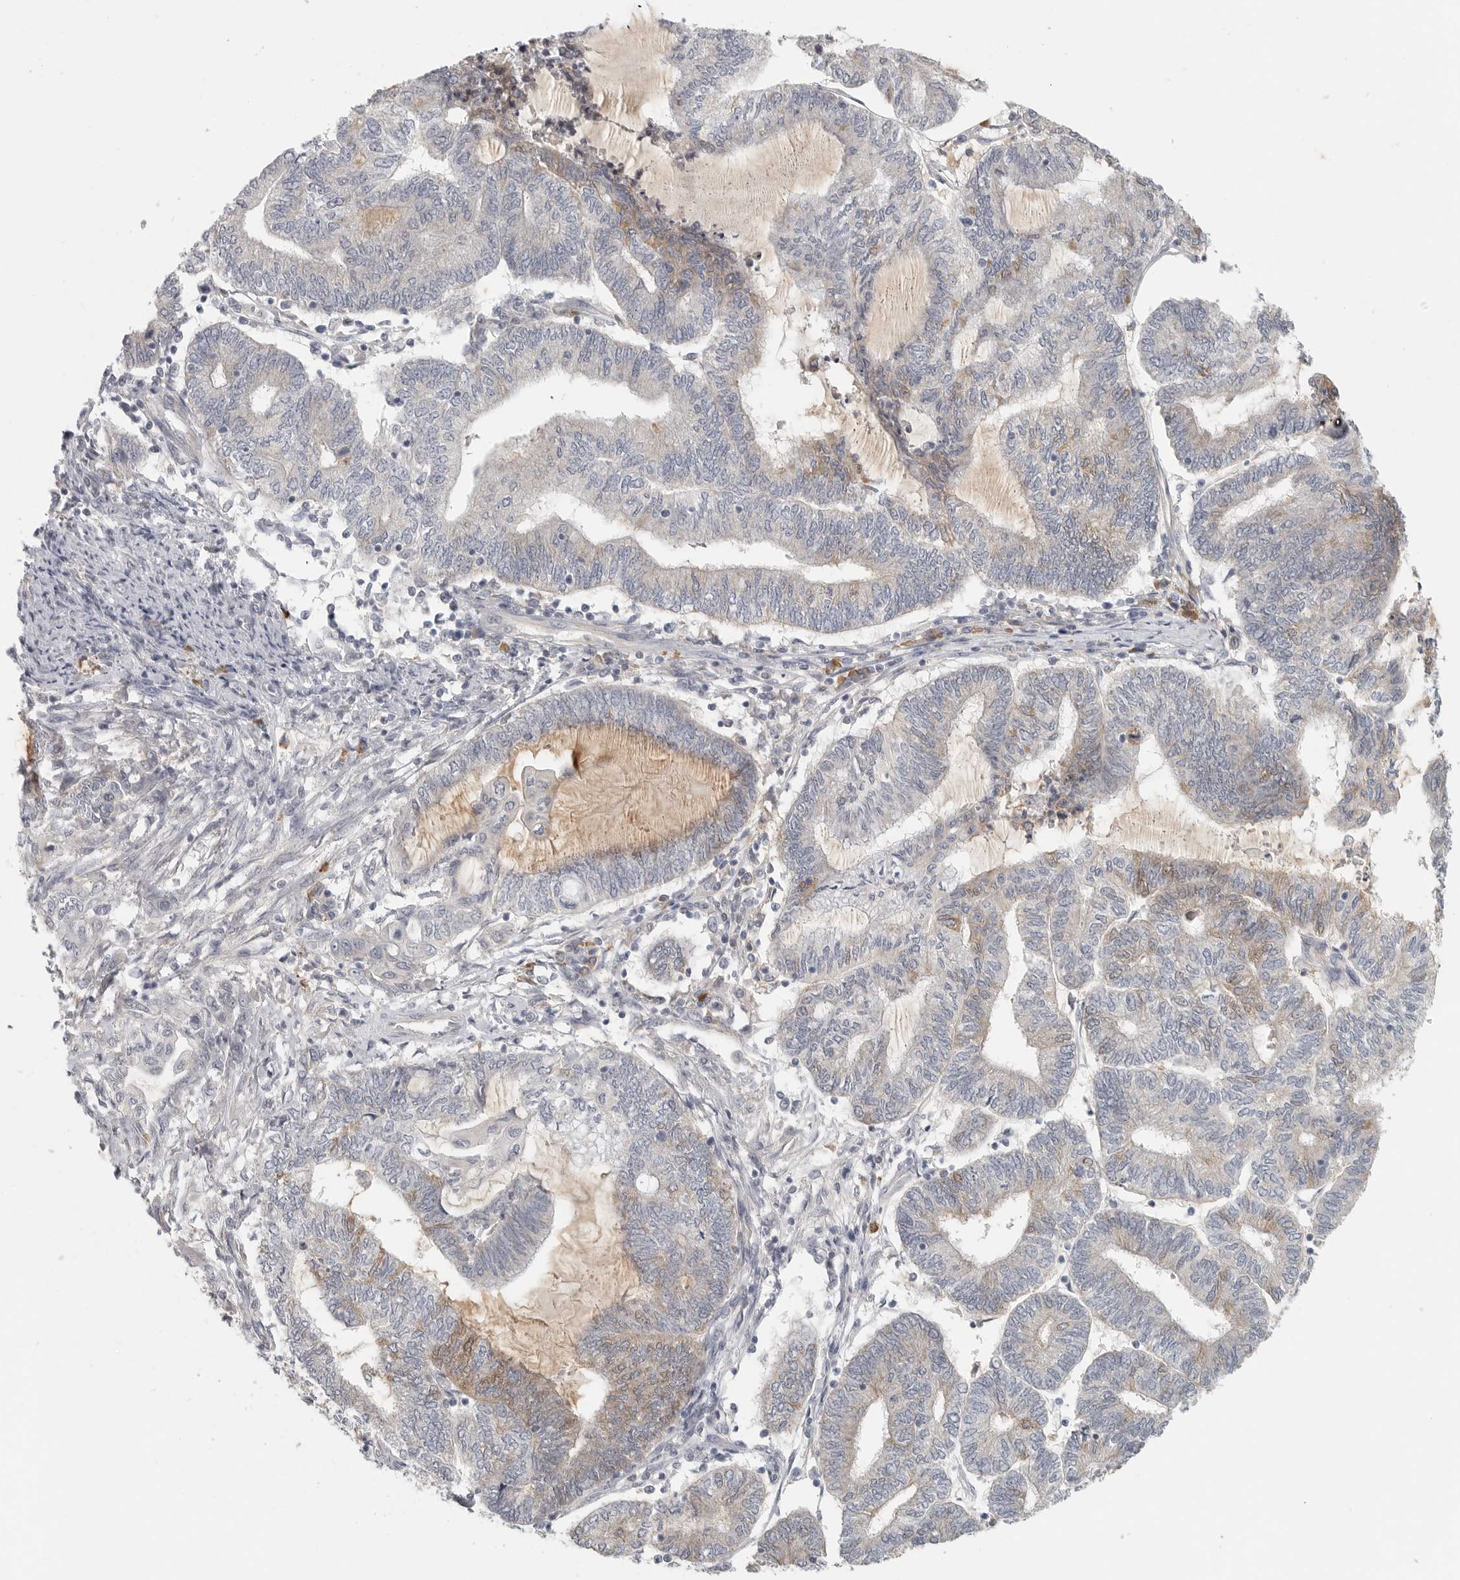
{"staining": {"intensity": "weak", "quantity": ">75%", "location": "cytoplasmic/membranous"}, "tissue": "endometrial cancer", "cell_type": "Tumor cells", "image_type": "cancer", "snomed": [{"axis": "morphology", "description": "Adenocarcinoma, NOS"}, {"axis": "topography", "description": "Uterus"}, {"axis": "topography", "description": "Endometrium"}], "caption": "Protein analysis of endometrial cancer tissue displays weak cytoplasmic/membranous positivity in approximately >75% of tumor cells.", "gene": "SLC25A36", "patient": {"sex": "female", "age": 70}}